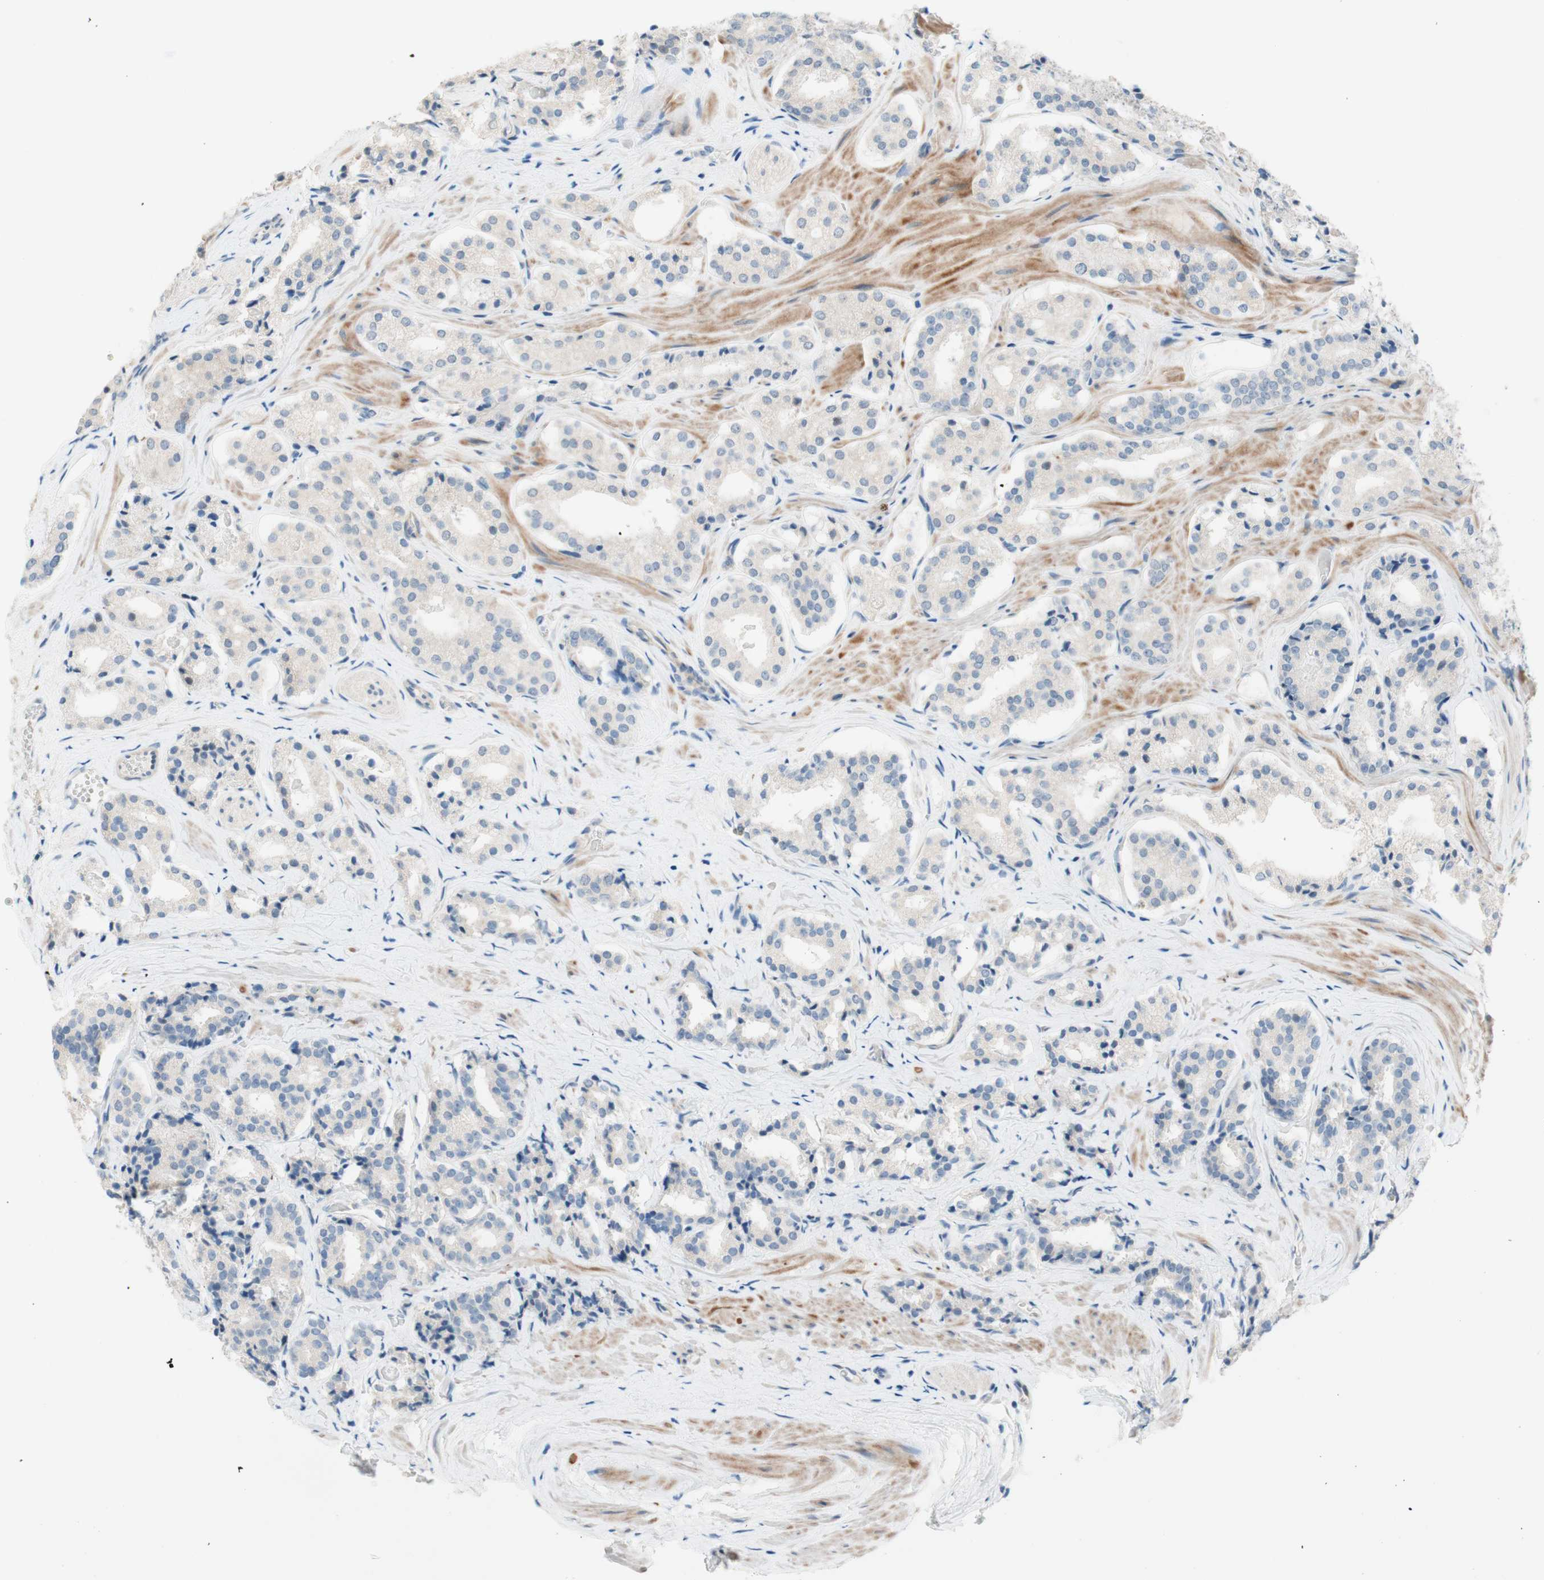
{"staining": {"intensity": "negative", "quantity": "none", "location": "none"}, "tissue": "prostate cancer", "cell_type": "Tumor cells", "image_type": "cancer", "snomed": [{"axis": "morphology", "description": "Adenocarcinoma, High grade"}, {"axis": "topography", "description": "Prostate"}], "caption": "High magnification brightfield microscopy of prostate cancer (high-grade adenocarcinoma) stained with DAB (3,3'-diaminobenzidine) (brown) and counterstained with hematoxylin (blue): tumor cells show no significant positivity.", "gene": "JPH1", "patient": {"sex": "male", "age": 60}}